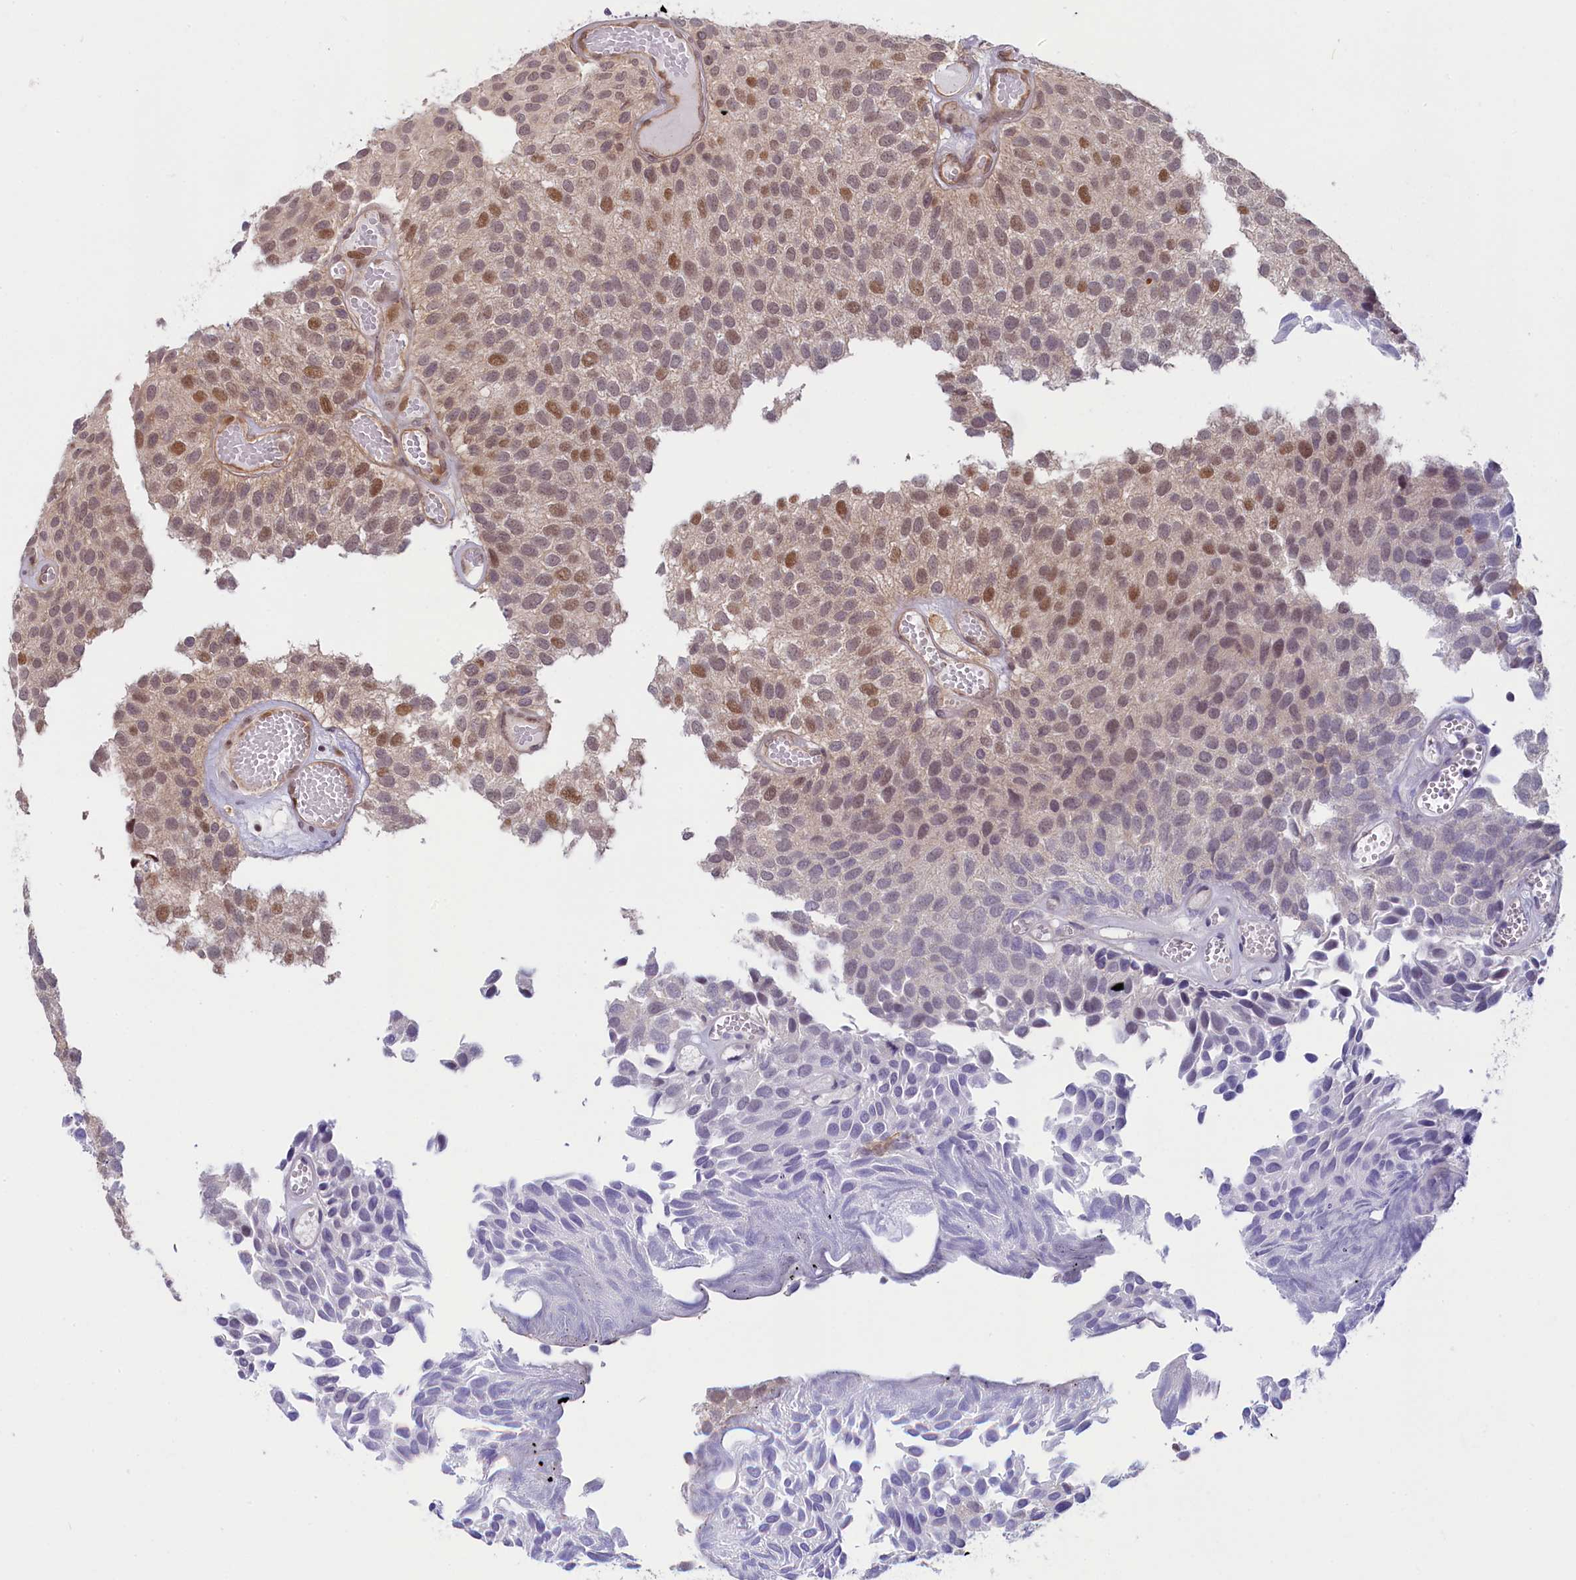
{"staining": {"intensity": "moderate", "quantity": "25%-75%", "location": "nuclear"}, "tissue": "urothelial cancer", "cell_type": "Tumor cells", "image_type": "cancer", "snomed": [{"axis": "morphology", "description": "Urothelial carcinoma, Low grade"}, {"axis": "topography", "description": "Urinary bladder"}], "caption": "This is a photomicrograph of IHC staining of urothelial carcinoma (low-grade), which shows moderate expression in the nuclear of tumor cells.", "gene": "FCHO1", "patient": {"sex": "male", "age": 89}}